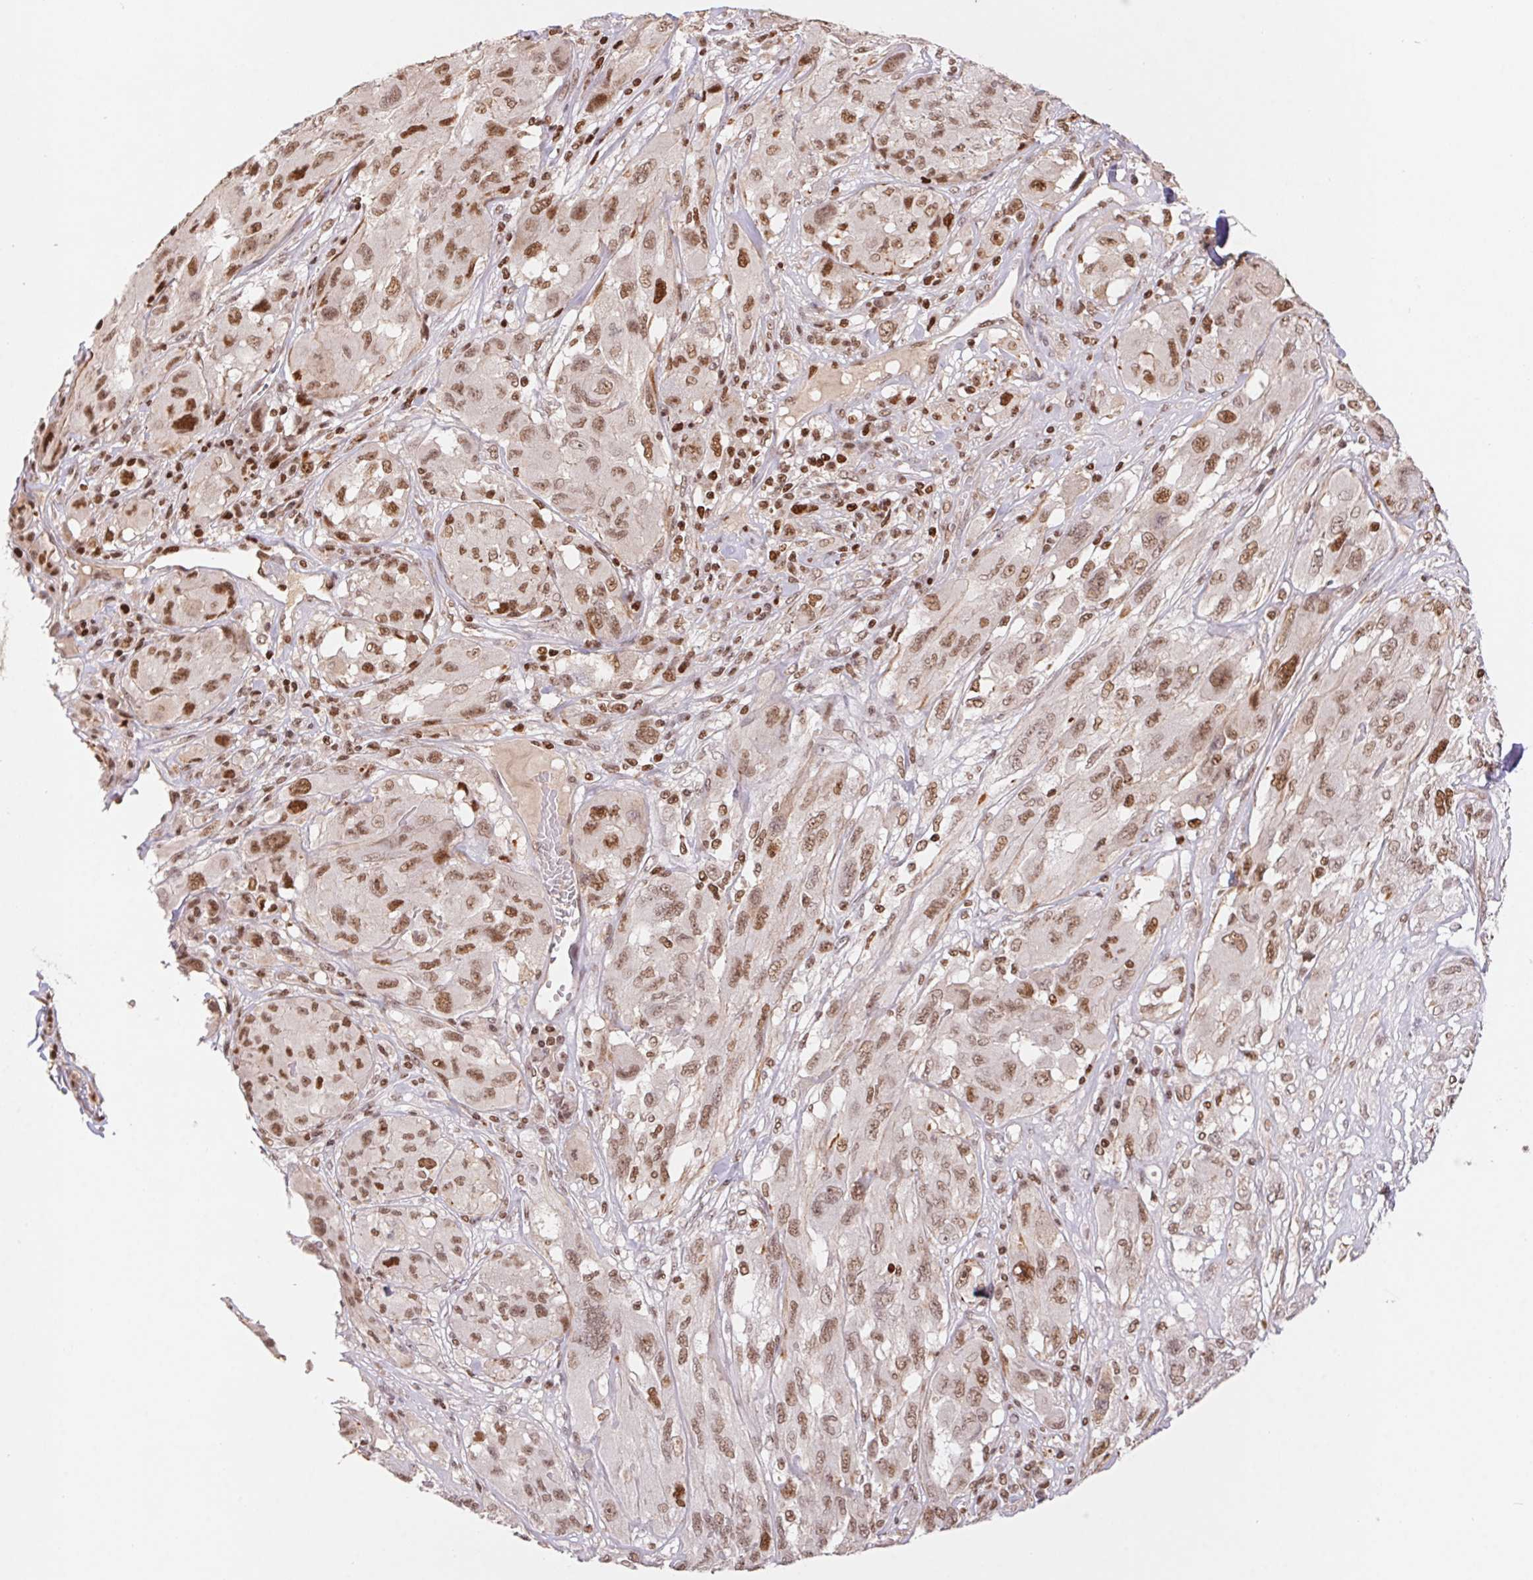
{"staining": {"intensity": "moderate", "quantity": ">75%", "location": "nuclear"}, "tissue": "melanoma", "cell_type": "Tumor cells", "image_type": "cancer", "snomed": [{"axis": "morphology", "description": "Malignant melanoma, NOS"}, {"axis": "topography", "description": "Skin"}], "caption": "Immunohistochemistry (IHC) image of human melanoma stained for a protein (brown), which displays medium levels of moderate nuclear staining in about >75% of tumor cells.", "gene": "POLD3", "patient": {"sex": "female", "age": 91}}